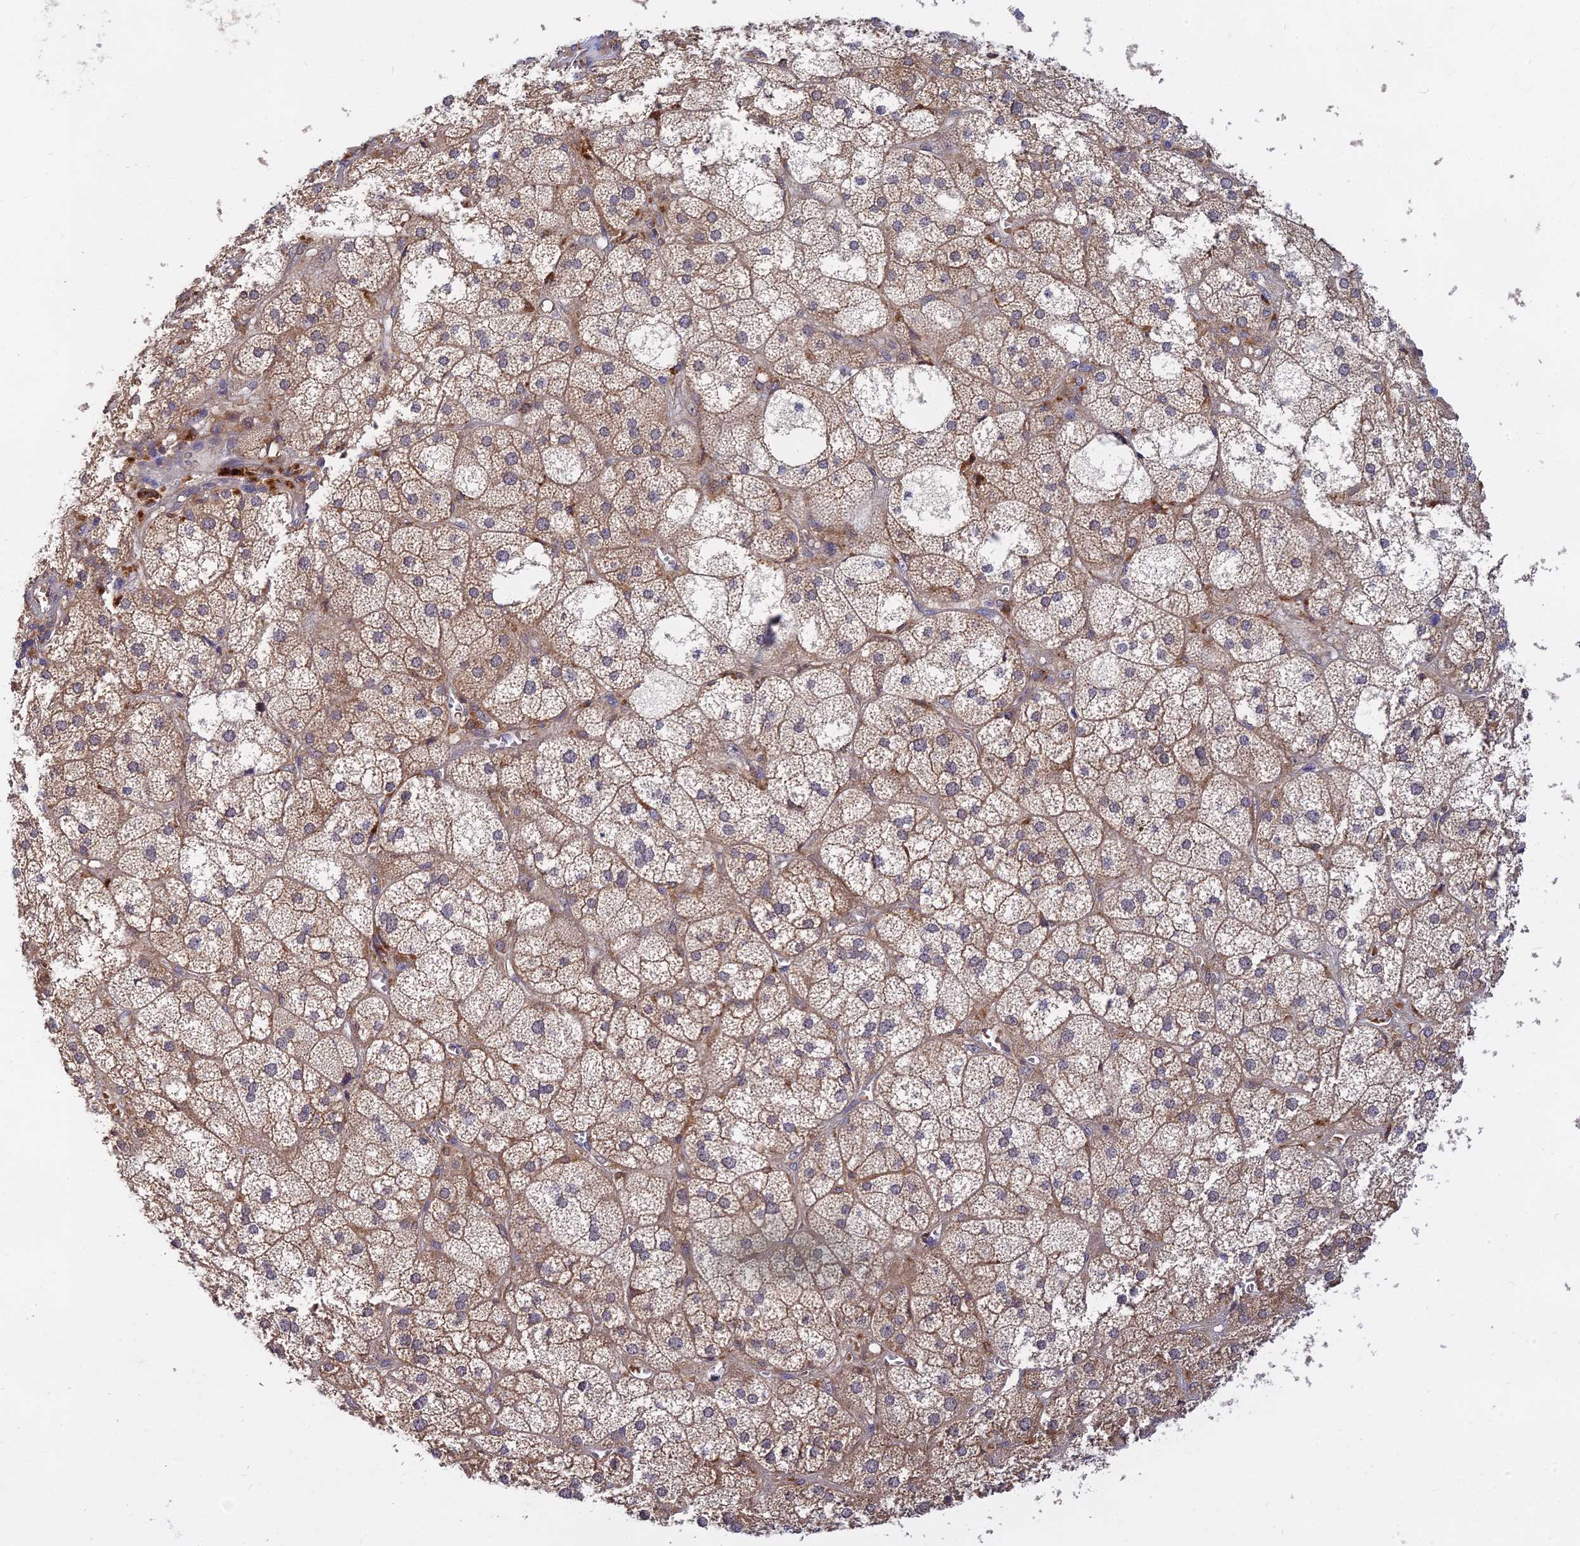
{"staining": {"intensity": "weak", "quantity": ">75%", "location": "cytoplasmic/membranous"}, "tissue": "adrenal gland", "cell_type": "Glandular cells", "image_type": "normal", "snomed": [{"axis": "morphology", "description": "Normal tissue, NOS"}, {"axis": "topography", "description": "Adrenal gland"}], "caption": "Protein expression analysis of unremarkable adrenal gland exhibits weak cytoplasmic/membranous expression in approximately >75% of glandular cells.", "gene": "FAM151B", "patient": {"sex": "female", "age": 61}}